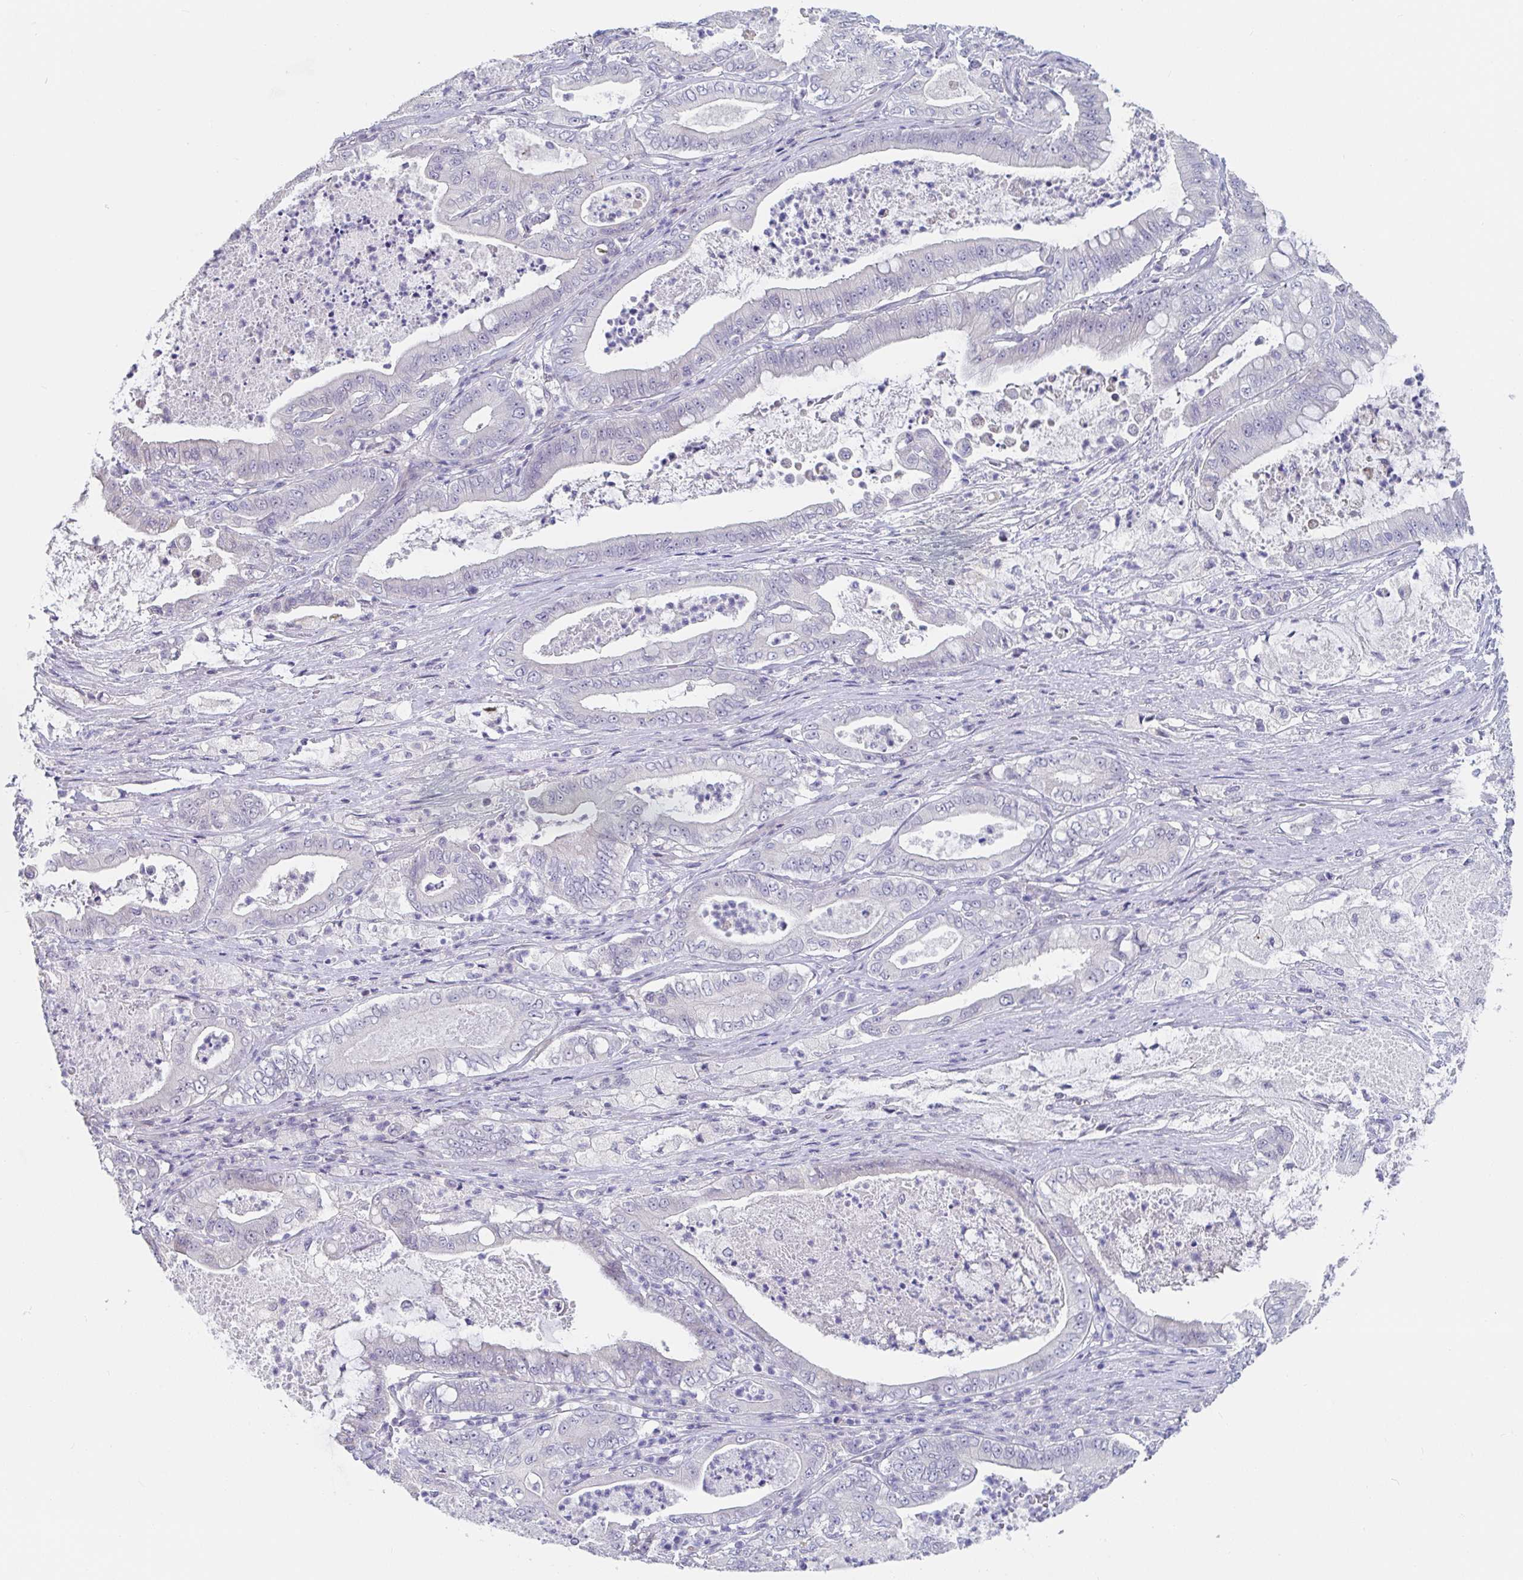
{"staining": {"intensity": "negative", "quantity": "none", "location": "none"}, "tissue": "pancreatic cancer", "cell_type": "Tumor cells", "image_type": "cancer", "snomed": [{"axis": "morphology", "description": "Adenocarcinoma, NOS"}, {"axis": "topography", "description": "Pancreas"}], "caption": "Immunohistochemistry (IHC) micrograph of neoplastic tissue: pancreatic adenocarcinoma stained with DAB (3,3'-diaminobenzidine) shows no significant protein positivity in tumor cells.", "gene": "FAM156B", "patient": {"sex": "male", "age": 71}}